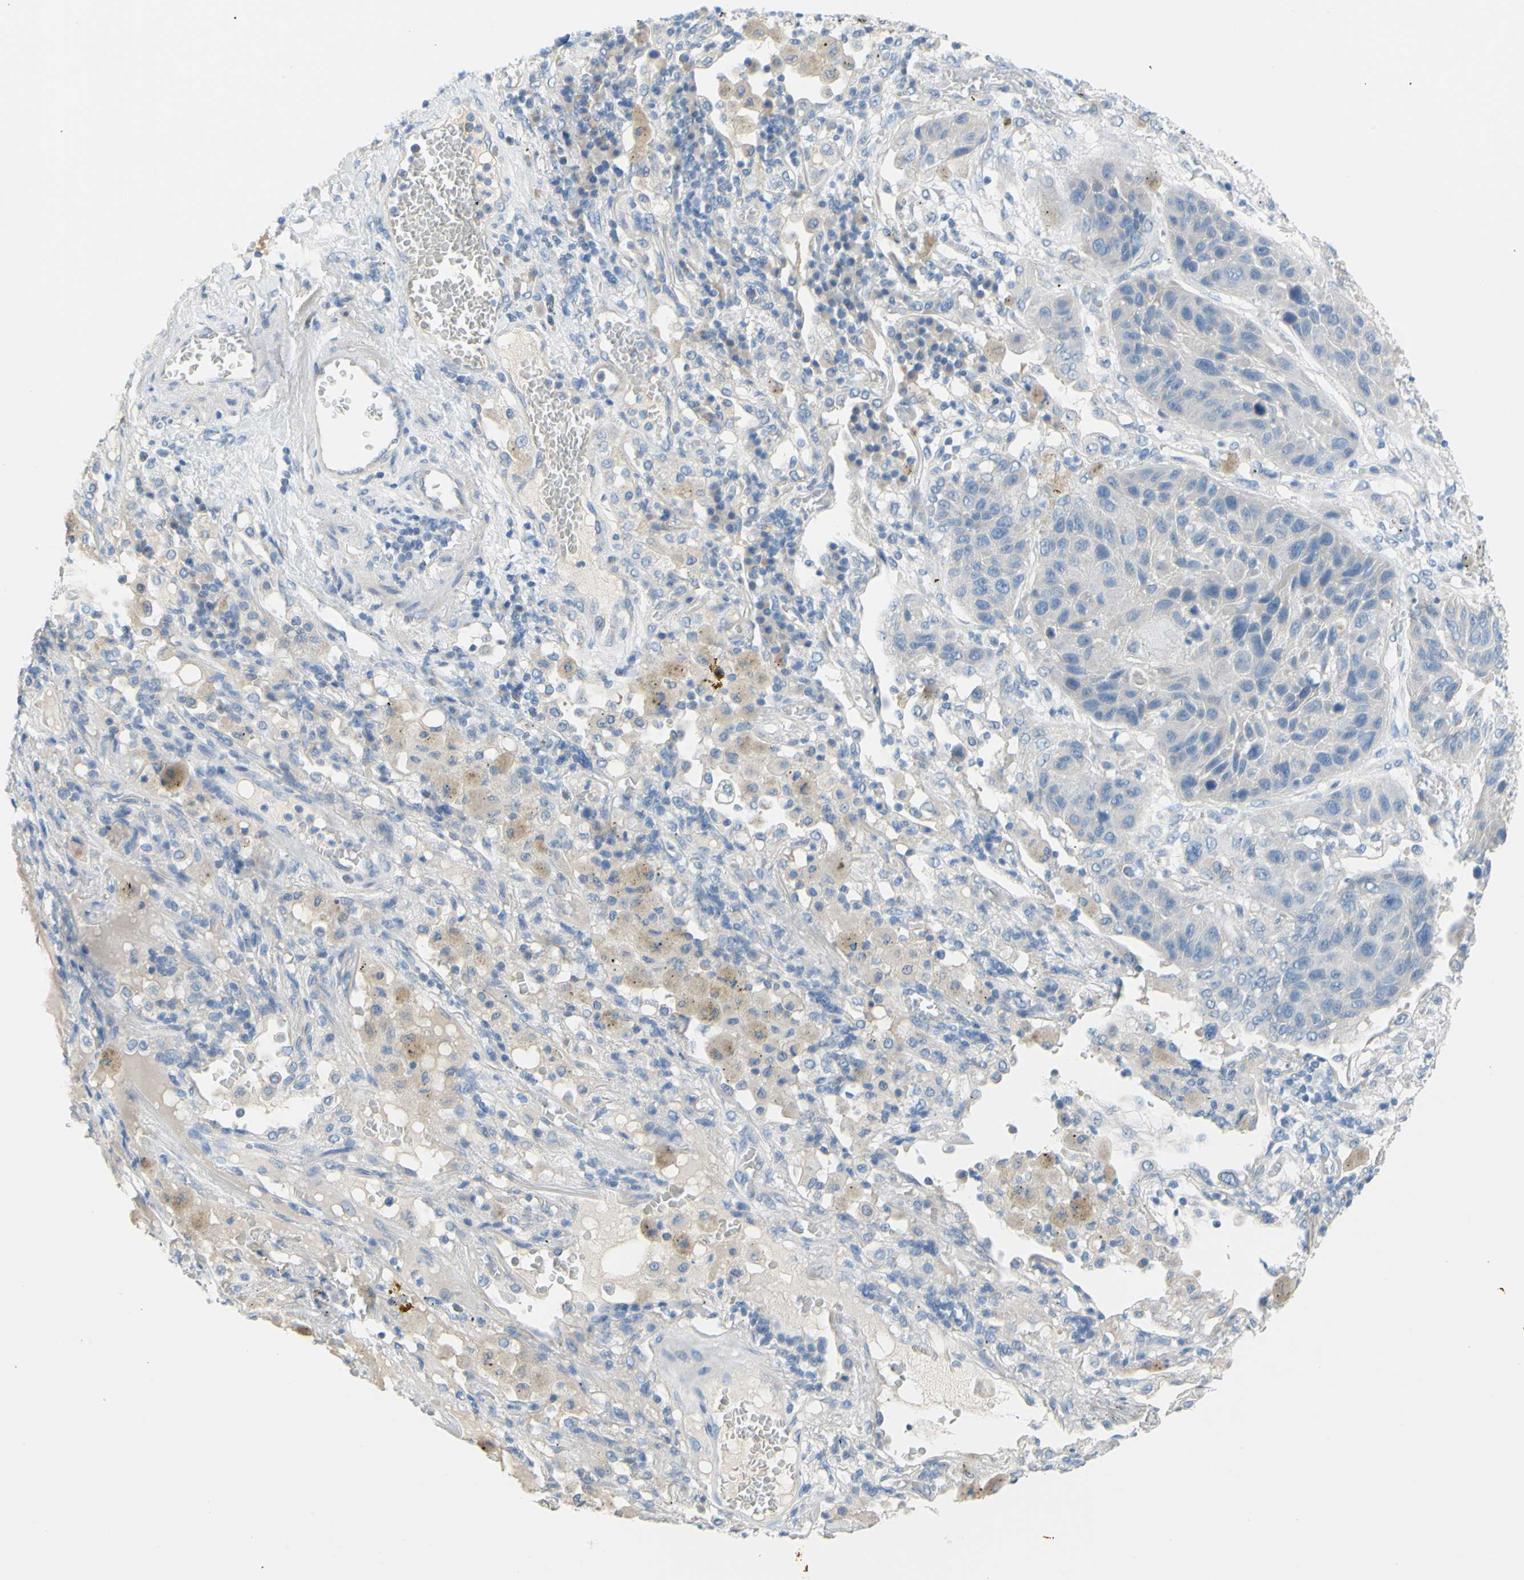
{"staining": {"intensity": "negative", "quantity": "none", "location": "none"}, "tissue": "lung cancer", "cell_type": "Tumor cells", "image_type": "cancer", "snomed": [{"axis": "morphology", "description": "Squamous cell carcinoma, NOS"}, {"axis": "topography", "description": "Lung"}], "caption": "DAB (3,3'-diaminobenzidine) immunohistochemical staining of lung cancer demonstrates no significant staining in tumor cells.", "gene": "SLC1A2", "patient": {"sex": "male", "age": 57}}